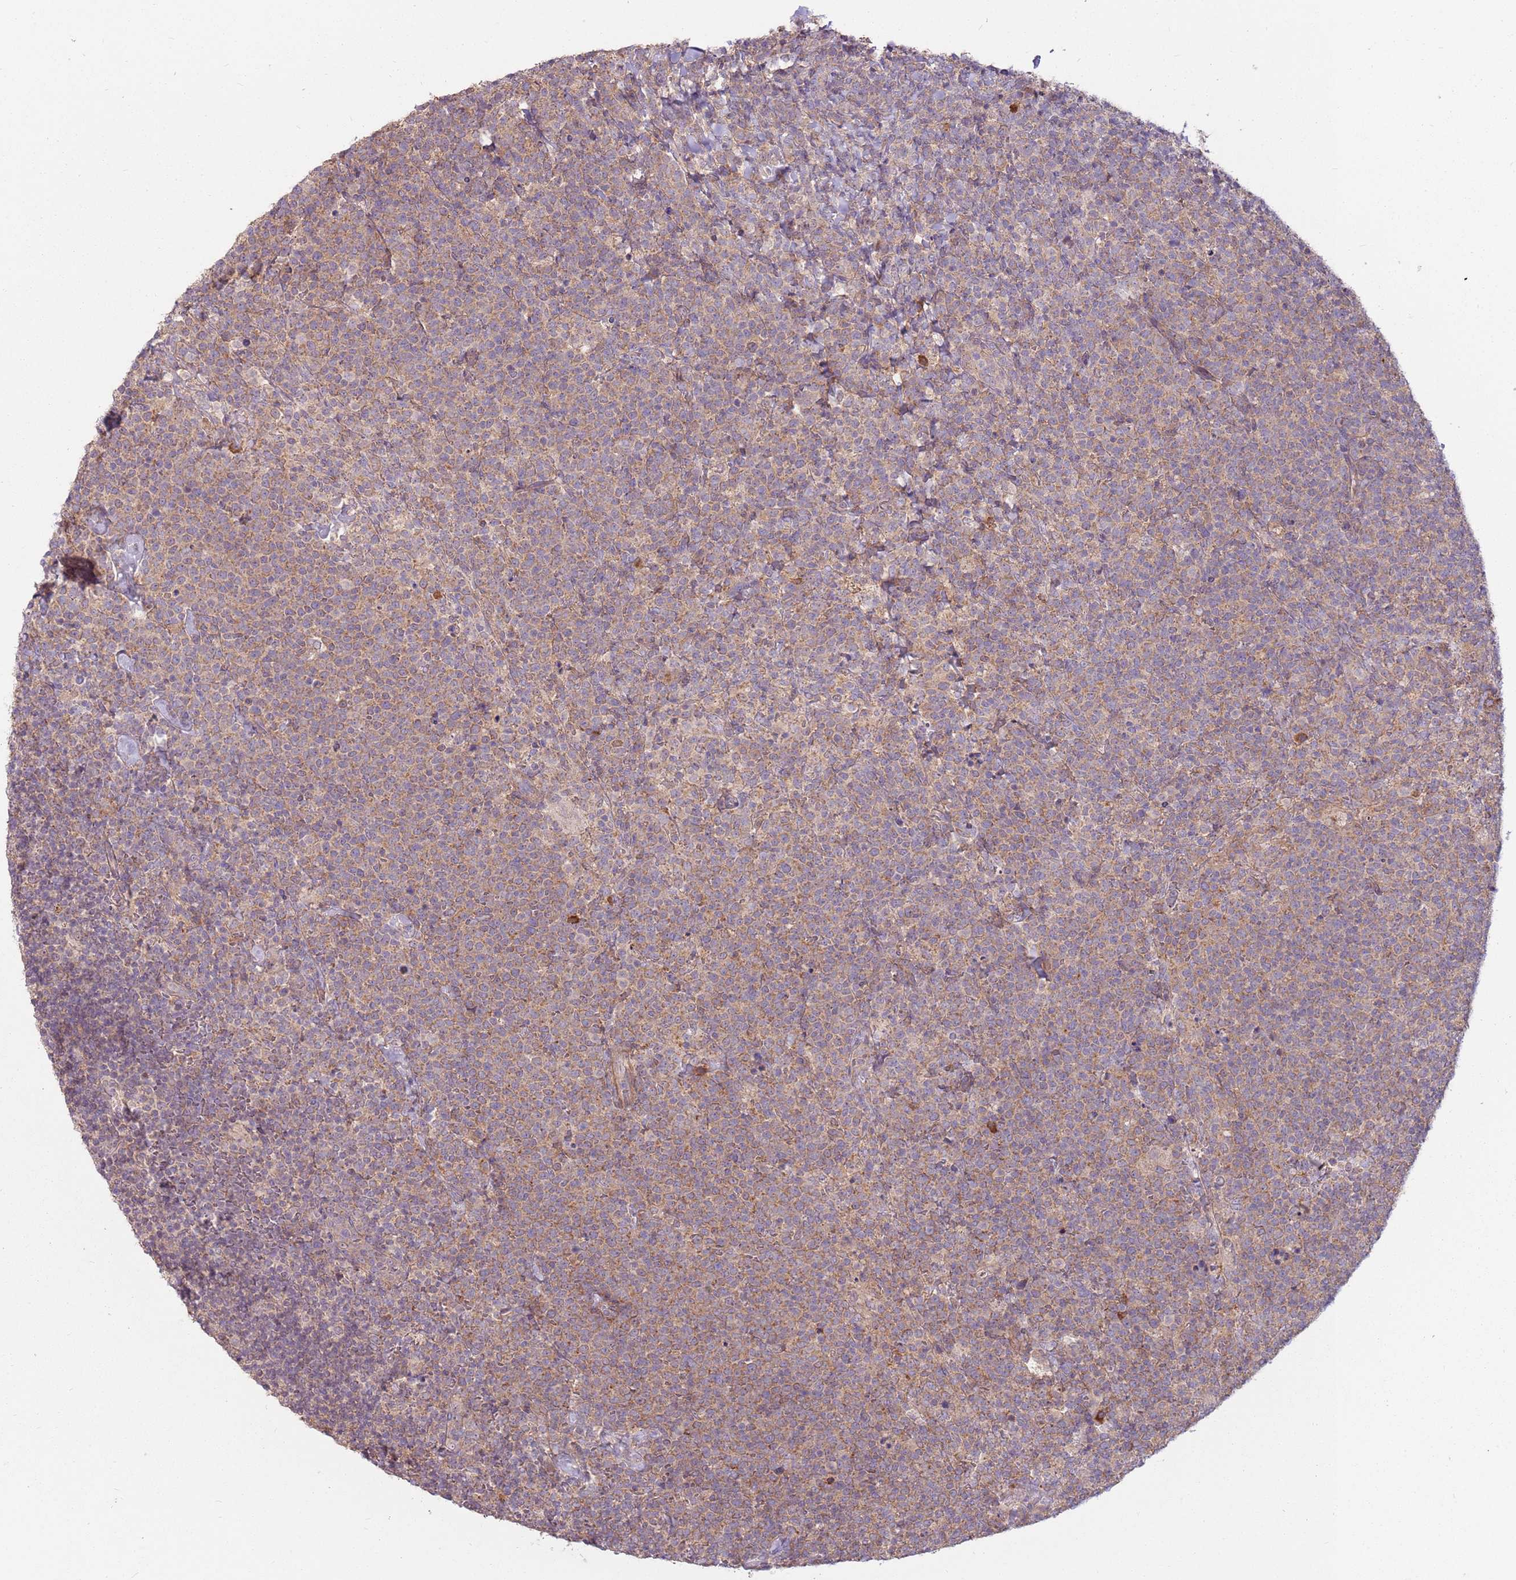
{"staining": {"intensity": "weak", "quantity": "25%-75%", "location": "cytoplasmic/membranous"}, "tissue": "lymphoma", "cell_type": "Tumor cells", "image_type": "cancer", "snomed": [{"axis": "morphology", "description": "Malignant lymphoma, non-Hodgkin's type, High grade"}, {"axis": "topography", "description": "Lymph node"}], "caption": "Weak cytoplasmic/membranous positivity for a protein is identified in approximately 25%-75% of tumor cells of malignant lymphoma, non-Hodgkin's type (high-grade) using immunohistochemistry (IHC).", "gene": "SPATA31D1", "patient": {"sex": "male", "age": 61}}